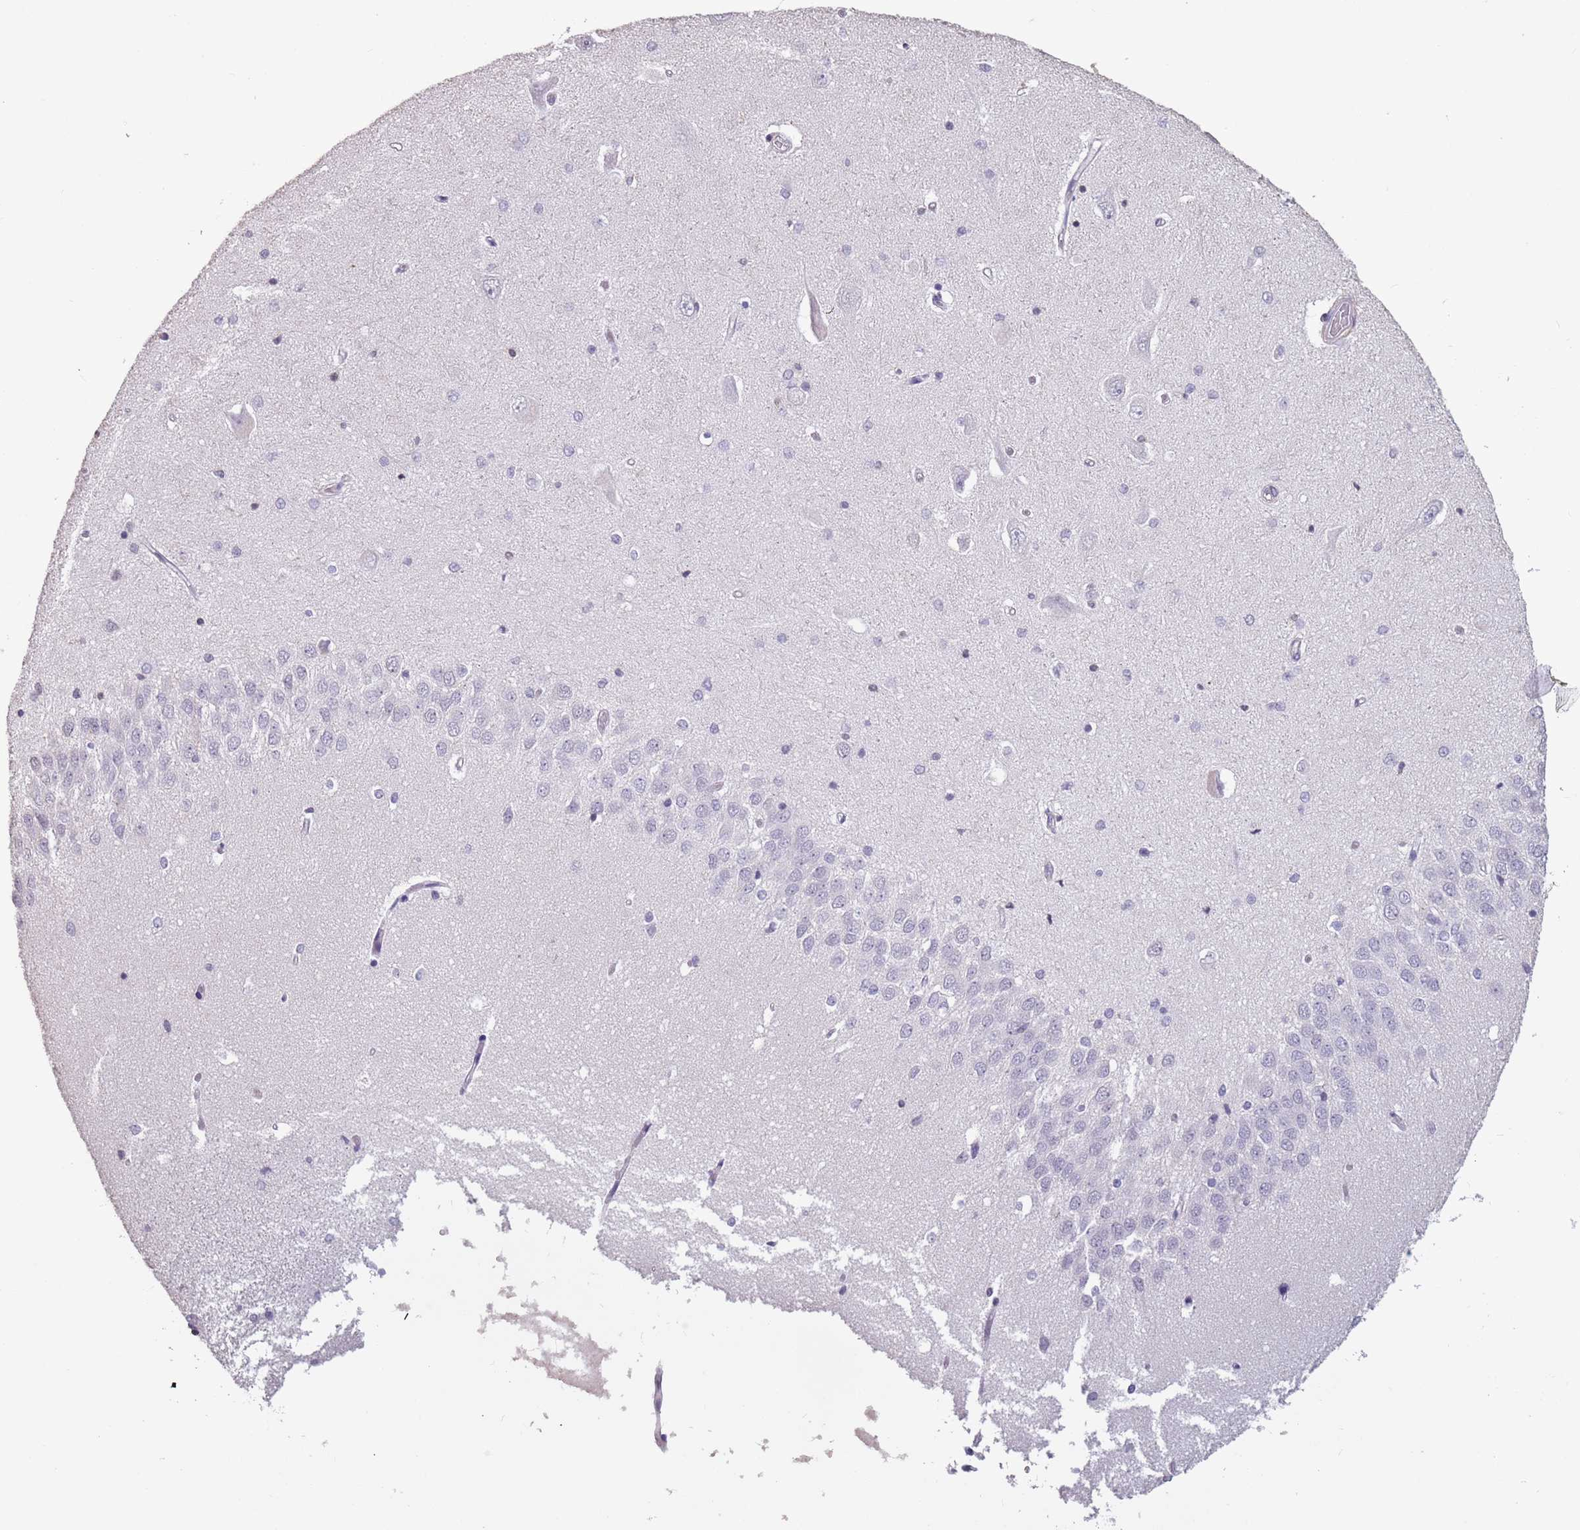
{"staining": {"intensity": "negative", "quantity": "none", "location": "none"}, "tissue": "hippocampus", "cell_type": "Glial cells", "image_type": "normal", "snomed": [{"axis": "morphology", "description": "Normal tissue, NOS"}, {"axis": "topography", "description": "Hippocampus"}], "caption": "Hippocampus stained for a protein using immunohistochemistry reveals no positivity glial cells.", "gene": "SUN5", "patient": {"sex": "male", "age": 45}}